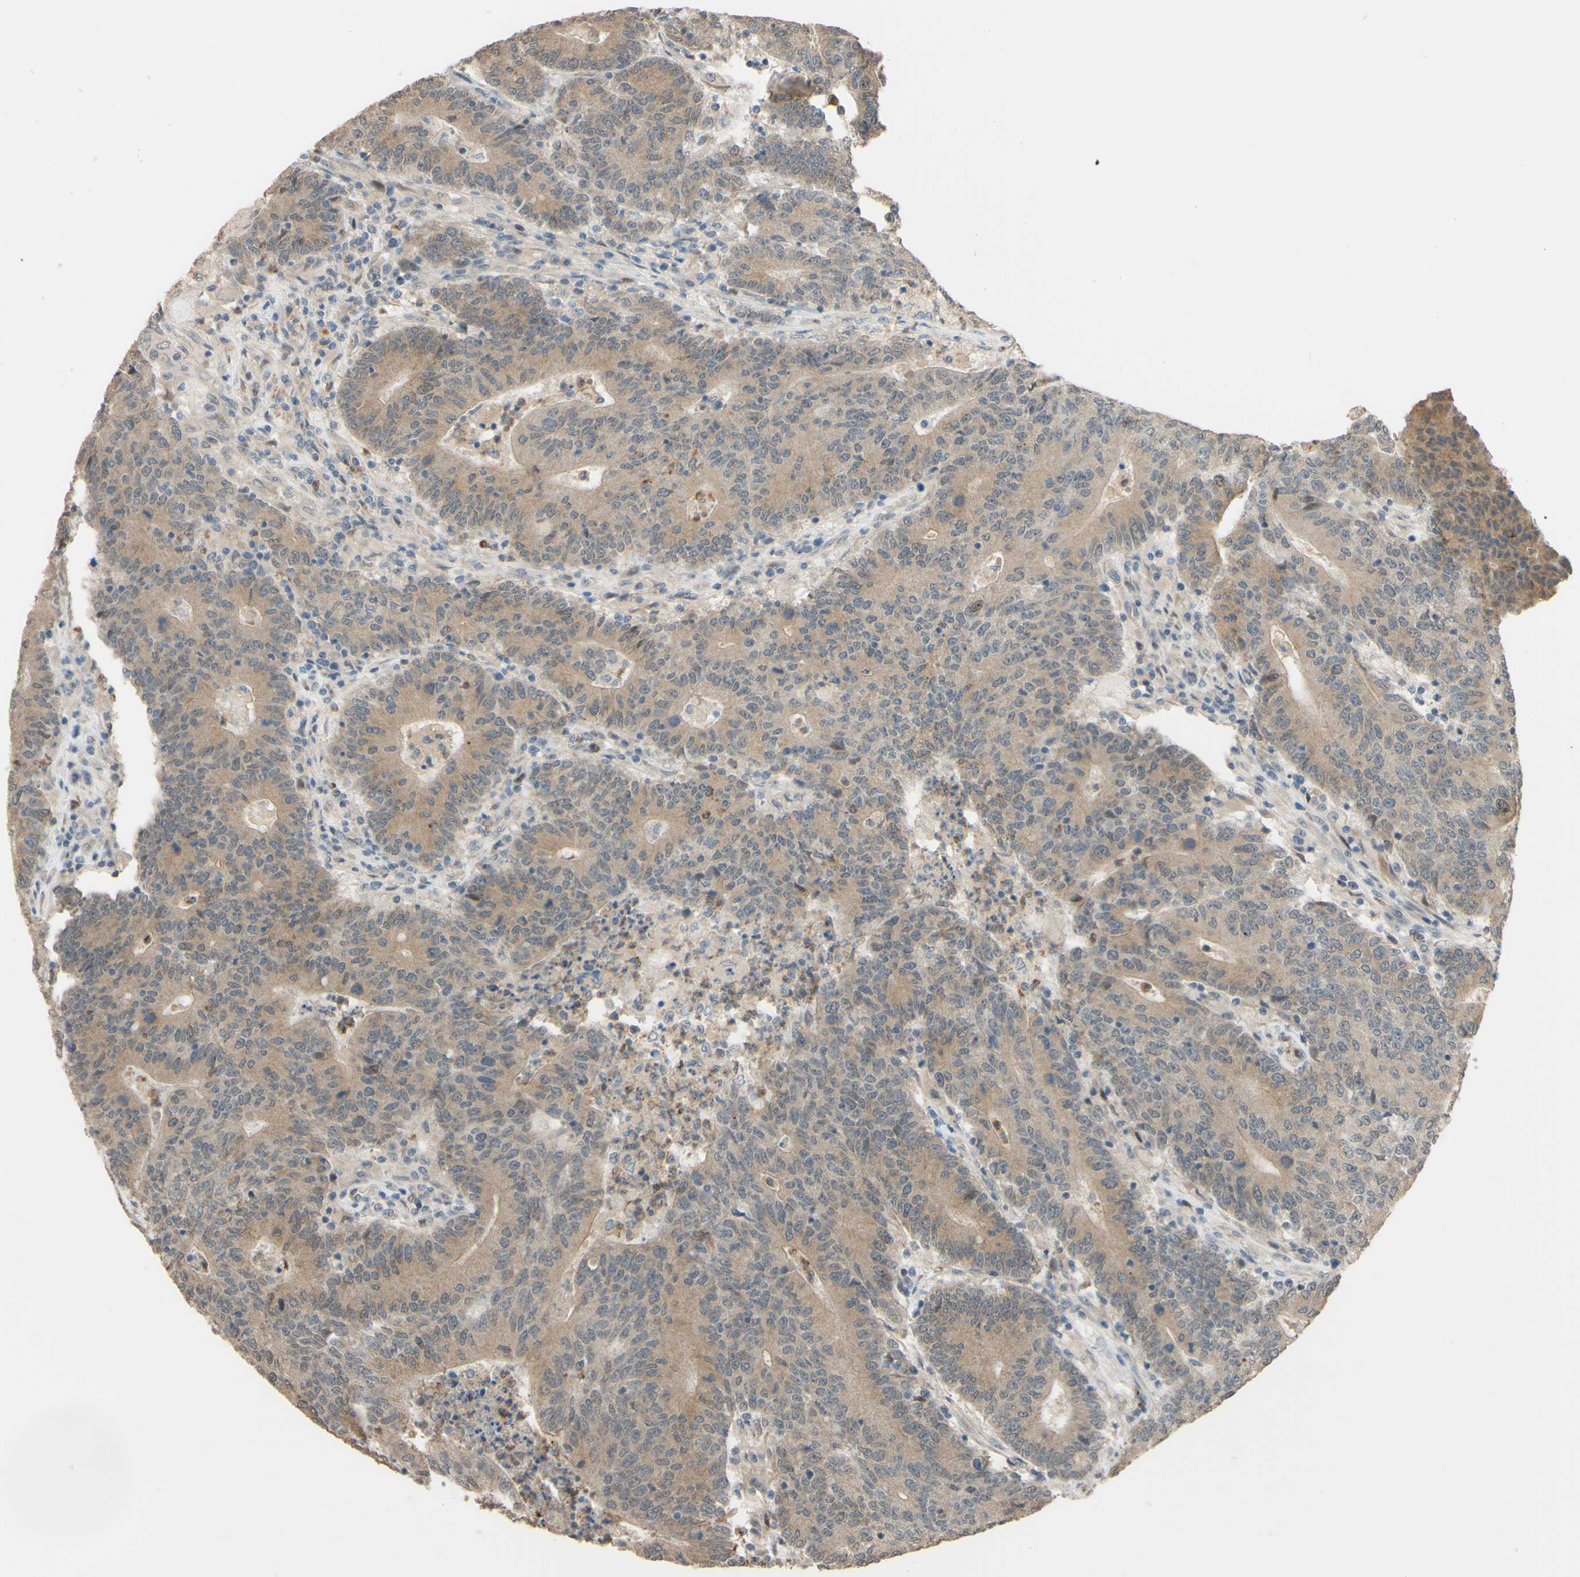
{"staining": {"intensity": "weak", "quantity": ">75%", "location": "cytoplasmic/membranous"}, "tissue": "colorectal cancer", "cell_type": "Tumor cells", "image_type": "cancer", "snomed": [{"axis": "morphology", "description": "Normal tissue, NOS"}, {"axis": "morphology", "description": "Adenocarcinoma, NOS"}, {"axis": "topography", "description": "Colon"}], "caption": "The histopathology image shows staining of colorectal adenocarcinoma, revealing weak cytoplasmic/membranous protein positivity (brown color) within tumor cells.", "gene": "SMIM19", "patient": {"sex": "female", "age": 75}}